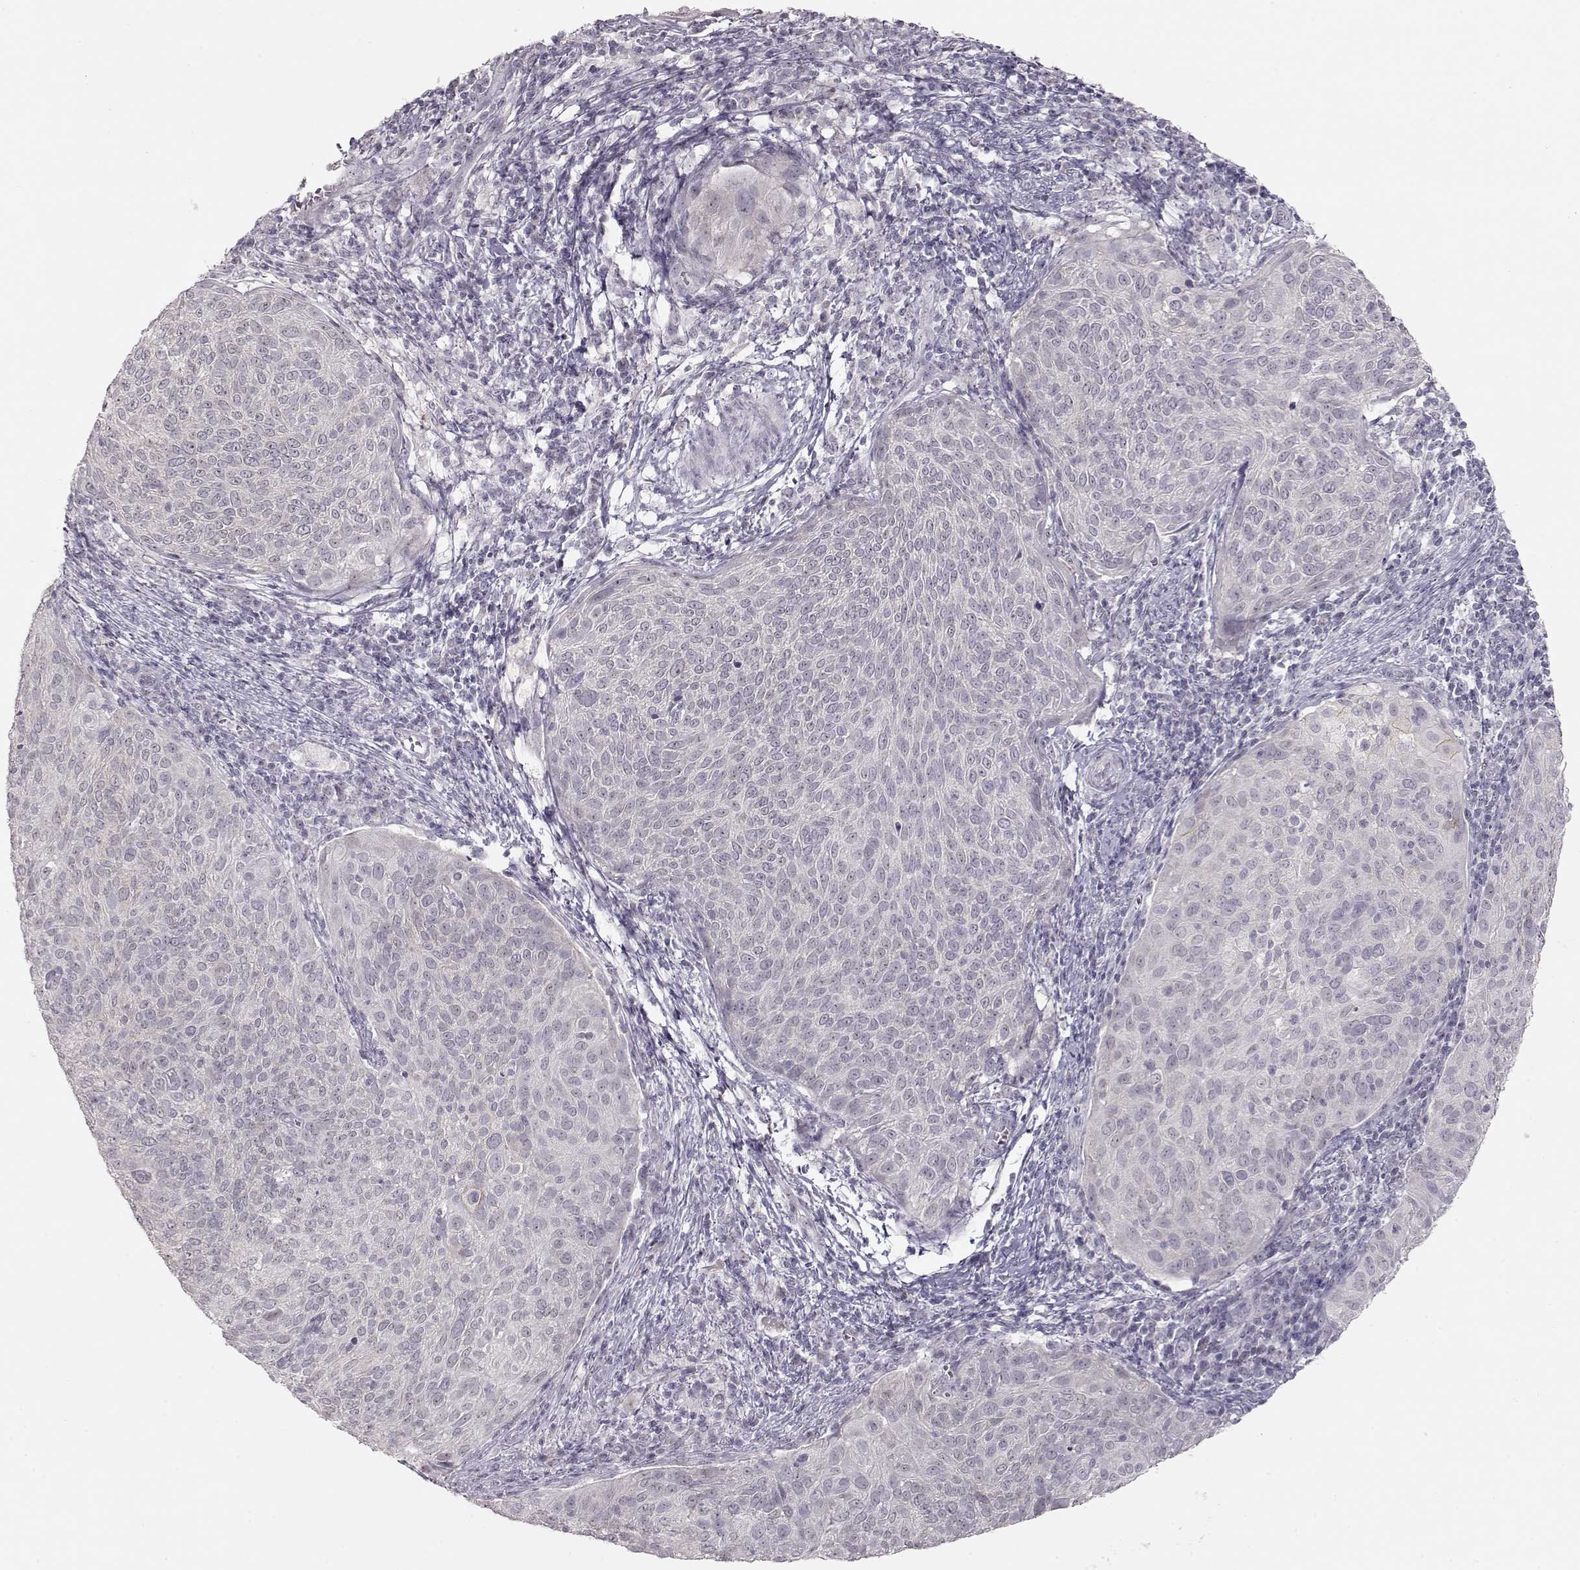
{"staining": {"intensity": "negative", "quantity": "none", "location": "none"}, "tissue": "cervical cancer", "cell_type": "Tumor cells", "image_type": "cancer", "snomed": [{"axis": "morphology", "description": "Squamous cell carcinoma, NOS"}, {"axis": "topography", "description": "Cervix"}], "caption": "An immunohistochemistry image of cervical cancer (squamous cell carcinoma) is shown. There is no staining in tumor cells of cervical cancer (squamous cell carcinoma). (IHC, brightfield microscopy, high magnification).", "gene": "FAM205A", "patient": {"sex": "female", "age": 39}}